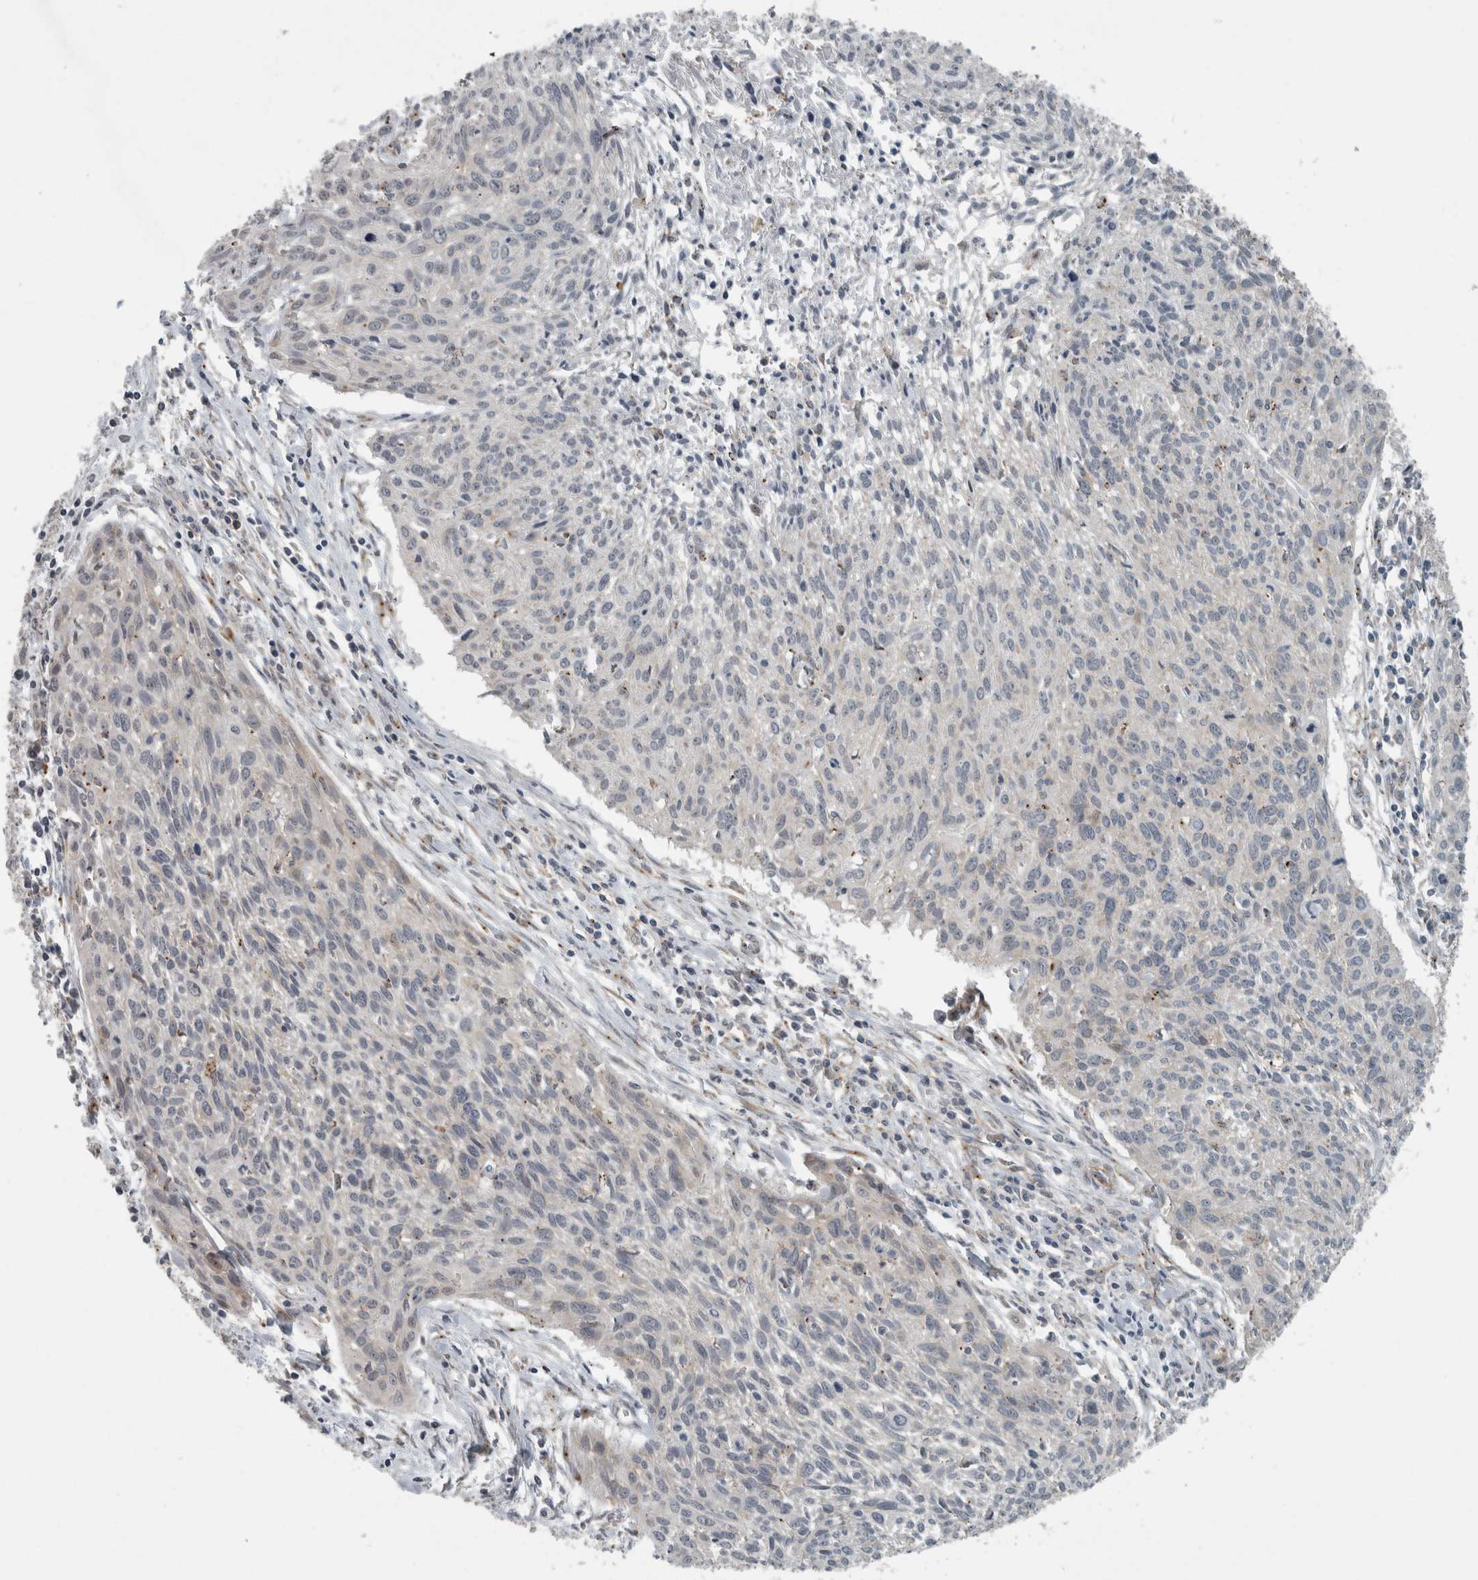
{"staining": {"intensity": "negative", "quantity": "none", "location": "none"}, "tissue": "cervical cancer", "cell_type": "Tumor cells", "image_type": "cancer", "snomed": [{"axis": "morphology", "description": "Squamous cell carcinoma, NOS"}, {"axis": "topography", "description": "Cervix"}], "caption": "An immunohistochemistry photomicrograph of cervical cancer (squamous cell carcinoma) is shown. There is no staining in tumor cells of cervical cancer (squamous cell carcinoma). (DAB IHC, high magnification).", "gene": "KIF1C", "patient": {"sex": "female", "age": 51}}